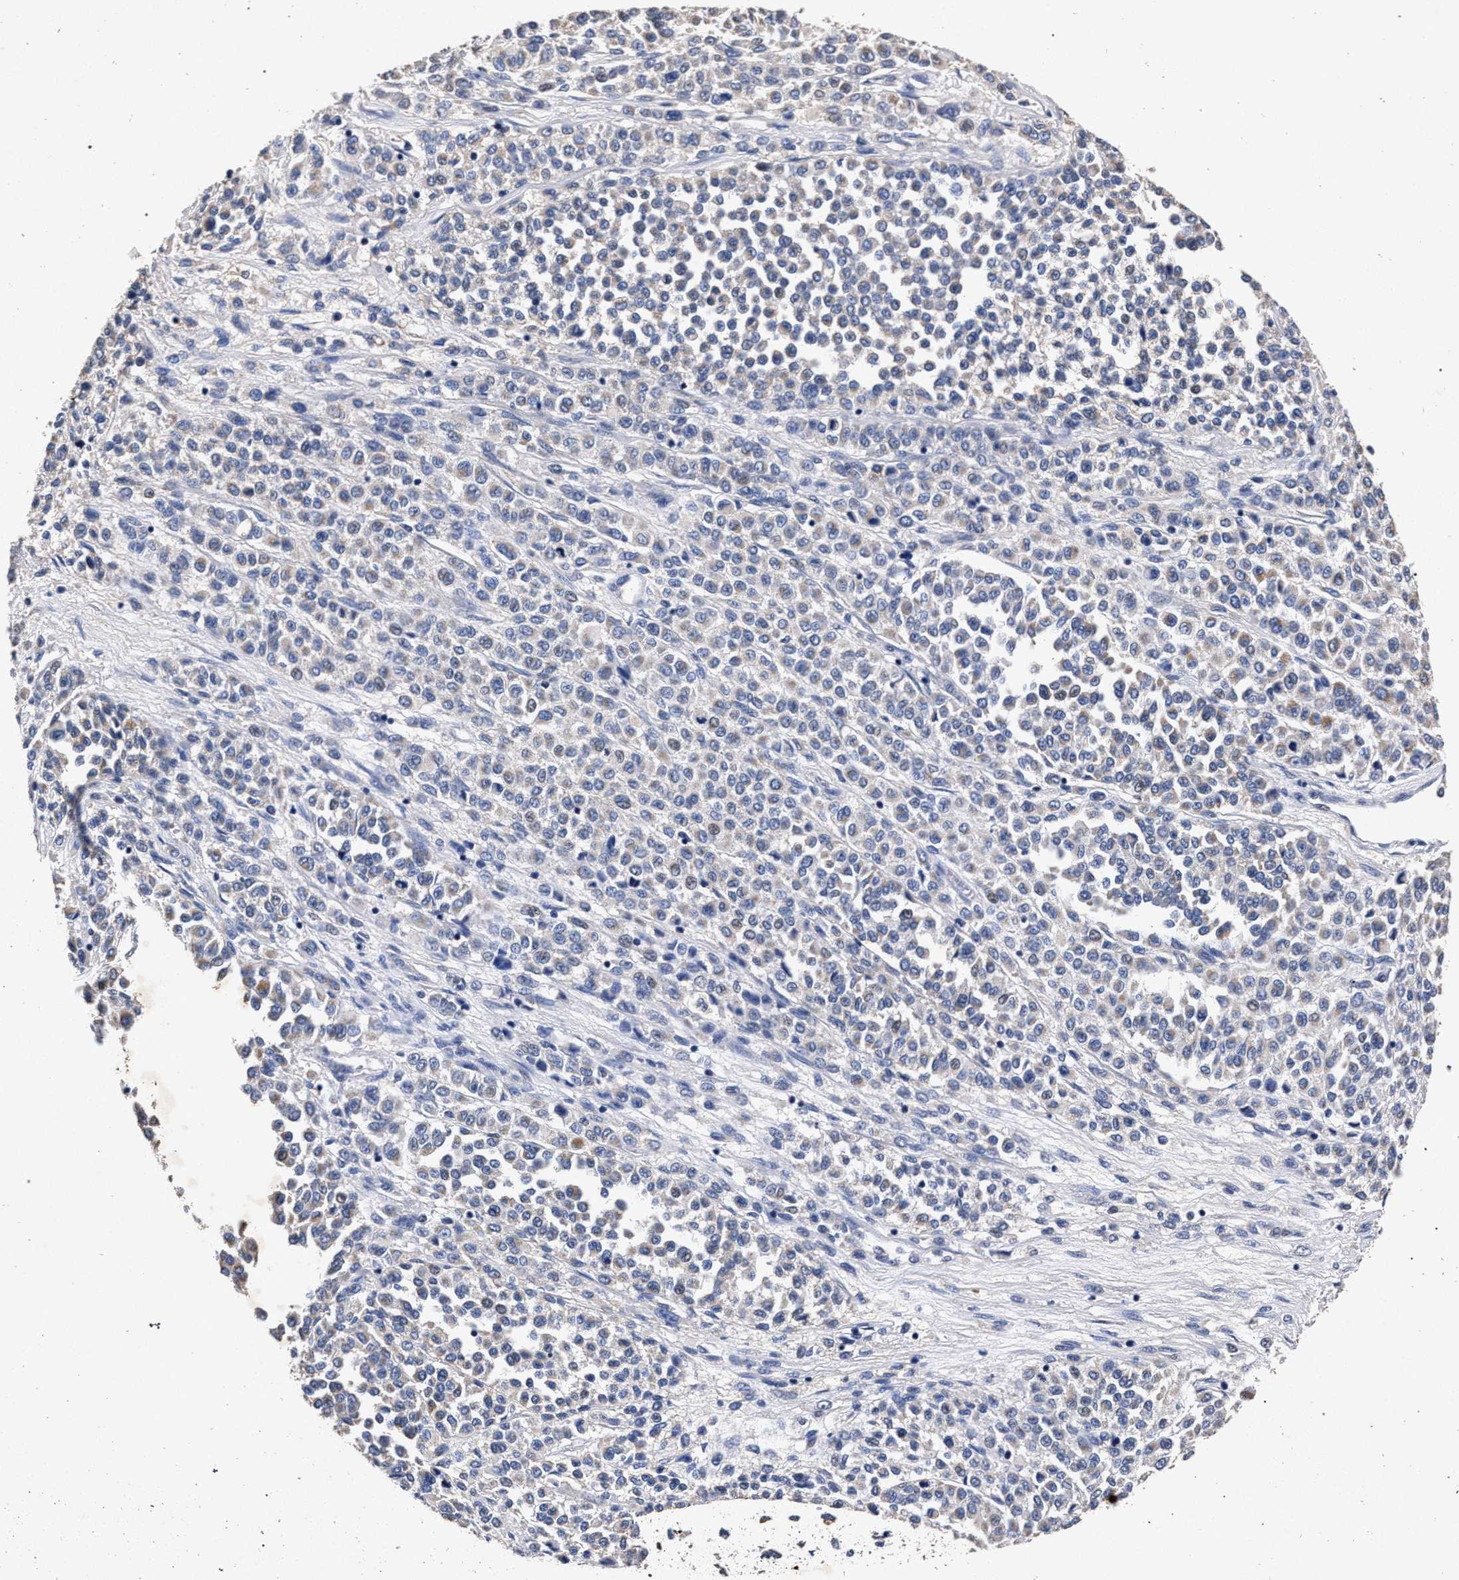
{"staining": {"intensity": "negative", "quantity": "none", "location": "none"}, "tissue": "melanoma", "cell_type": "Tumor cells", "image_type": "cancer", "snomed": [{"axis": "morphology", "description": "Malignant melanoma, Metastatic site"}, {"axis": "topography", "description": "Pancreas"}], "caption": "High magnification brightfield microscopy of malignant melanoma (metastatic site) stained with DAB (brown) and counterstained with hematoxylin (blue): tumor cells show no significant staining.", "gene": "ATP1A2", "patient": {"sex": "female", "age": 30}}